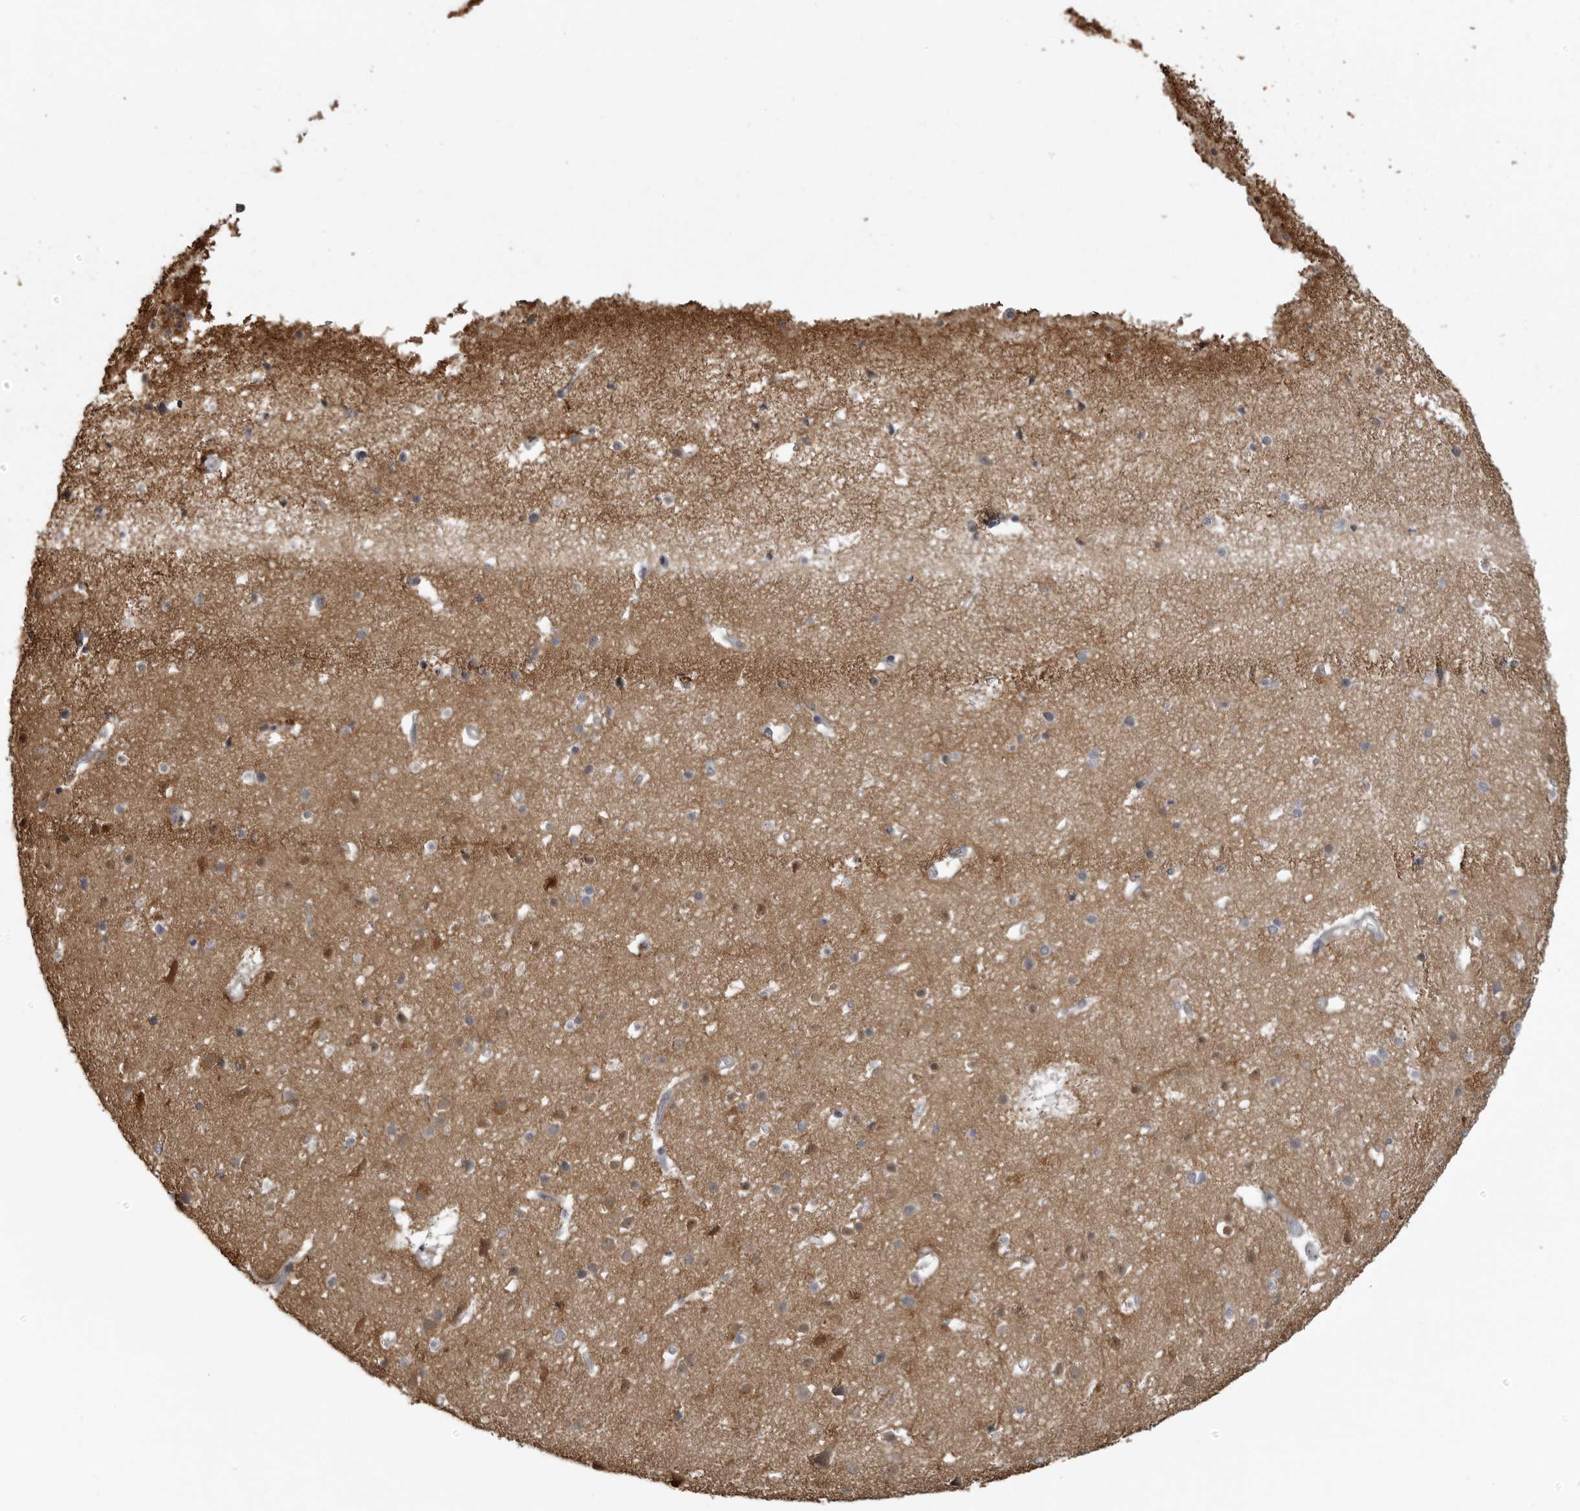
{"staining": {"intensity": "weak", "quantity": ">75%", "location": "cytoplasmic/membranous"}, "tissue": "cerebral cortex", "cell_type": "Endothelial cells", "image_type": "normal", "snomed": [{"axis": "morphology", "description": "Normal tissue, NOS"}, {"axis": "topography", "description": "Cerebral cortex"}], "caption": "A high-resolution micrograph shows immunohistochemistry (IHC) staining of benign cerebral cortex, which shows weak cytoplasmic/membranous expression in about >75% of endothelial cells.", "gene": "ZNRF1", "patient": {"sex": "male", "age": 54}}